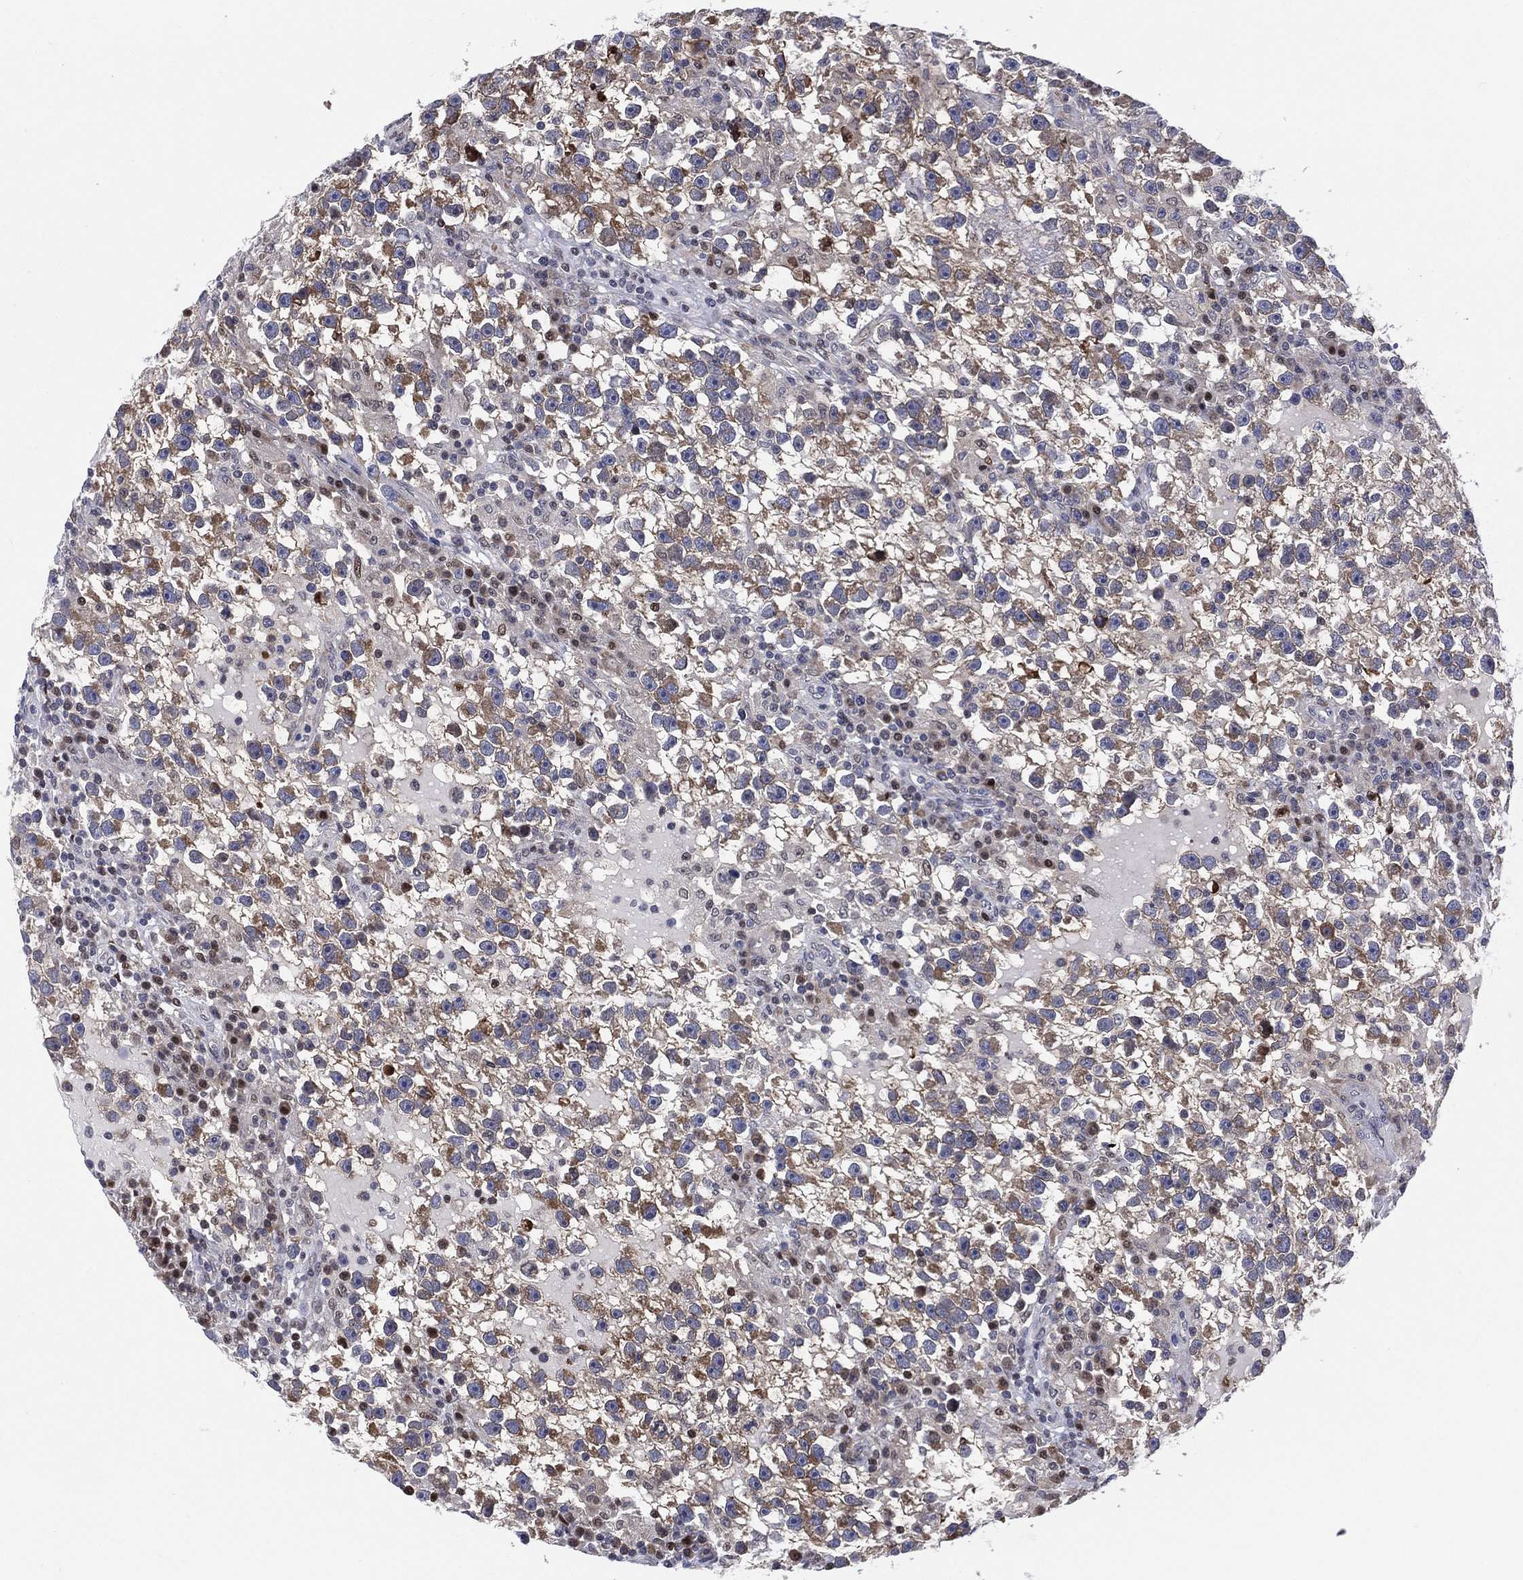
{"staining": {"intensity": "moderate", "quantity": "<25%", "location": "cytoplasmic/membranous"}, "tissue": "testis cancer", "cell_type": "Tumor cells", "image_type": "cancer", "snomed": [{"axis": "morphology", "description": "Seminoma, NOS"}, {"axis": "topography", "description": "Testis"}], "caption": "Protein analysis of testis seminoma tissue displays moderate cytoplasmic/membranous positivity in approximately <25% of tumor cells.", "gene": "SLC4A4", "patient": {"sex": "male", "age": 47}}